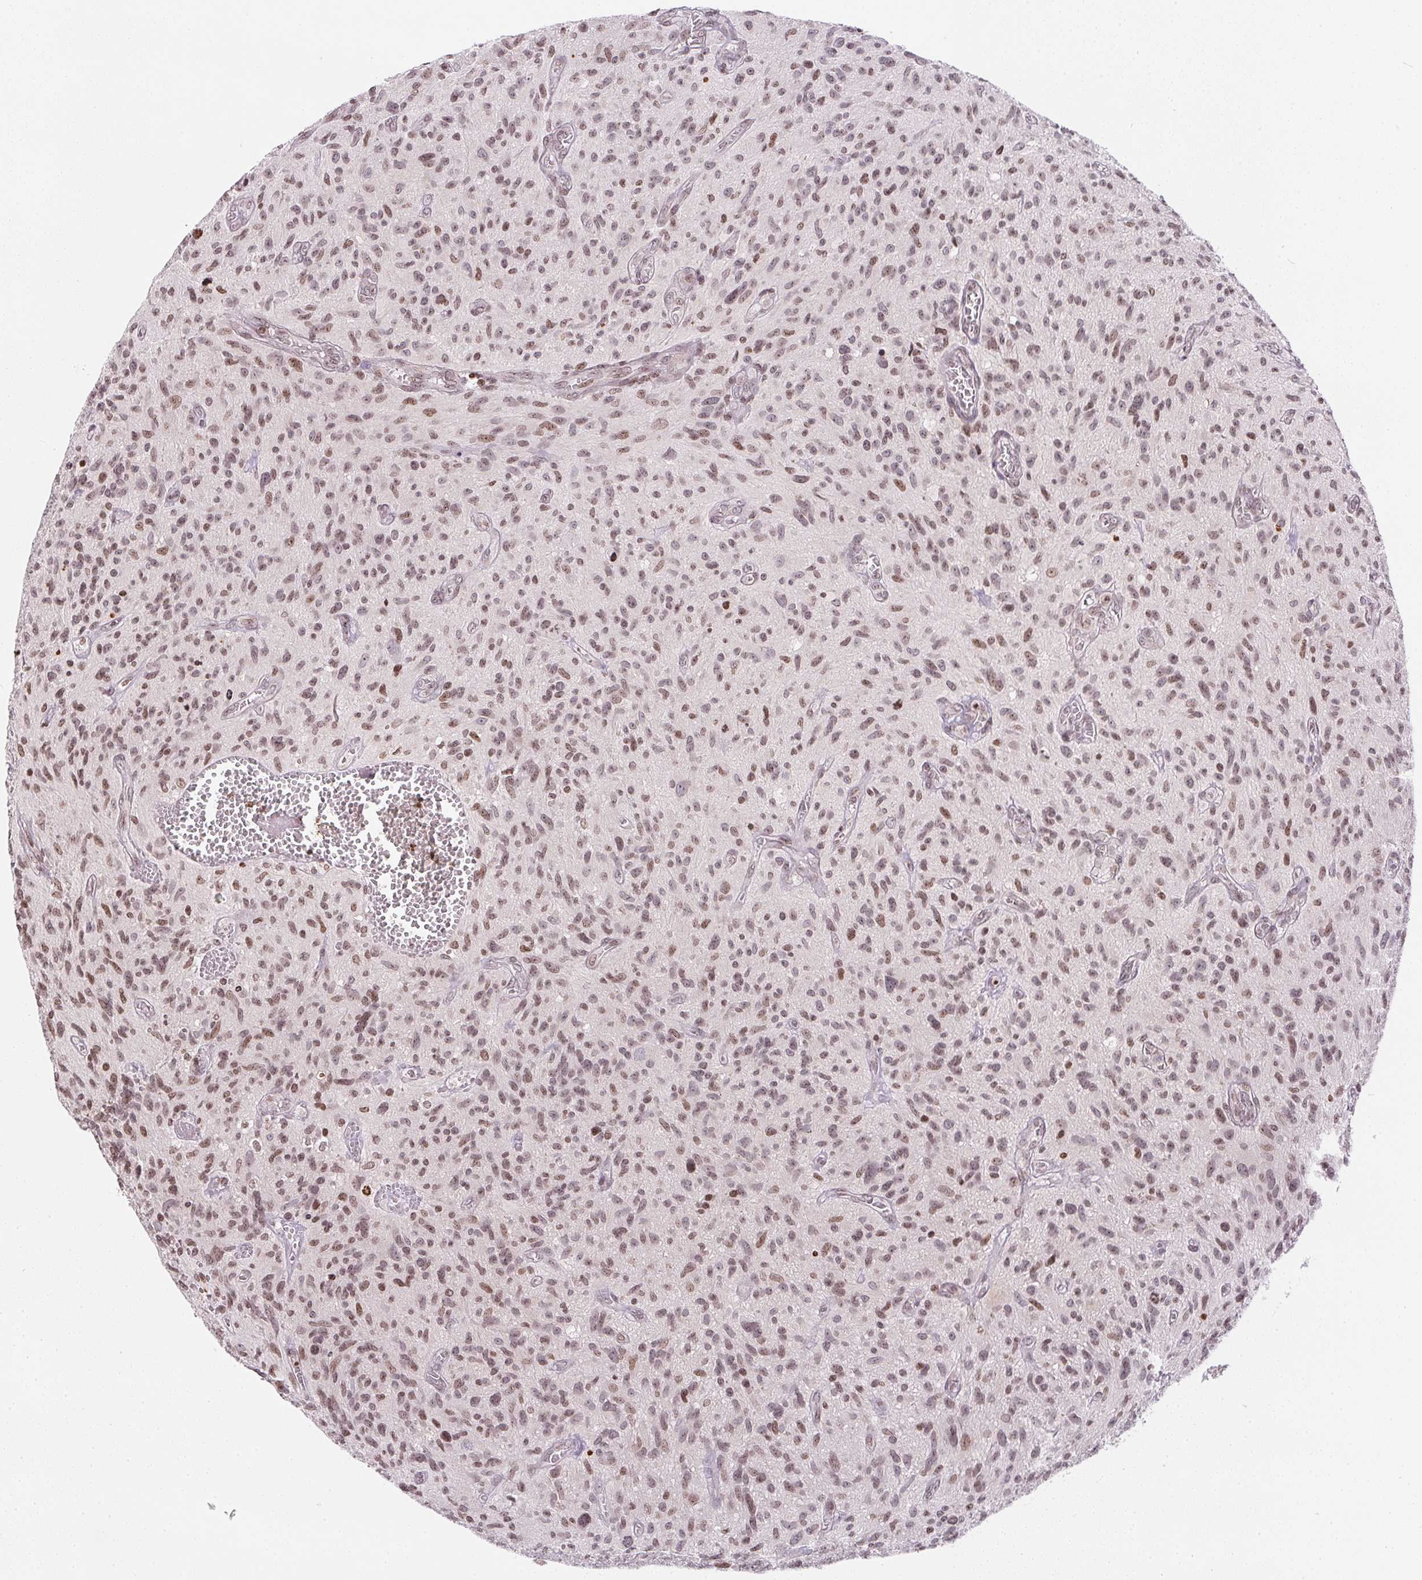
{"staining": {"intensity": "moderate", "quantity": ">75%", "location": "nuclear"}, "tissue": "glioma", "cell_type": "Tumor cells", "image_type": "cancer", "snomed": [{"axis": "morphology", "description": "Glioma, malignant, High grade"}, {"axis": "topography", "description": "Brain"}], "caption": "A brown stain highlights moderate nuclear staining of a protein in glioma tumor cells. (brown staining indicates protein expression, while blue staining denotes nuclei).", "gene": "RNF181", "patient": {"sex": "male", "age": 75}}